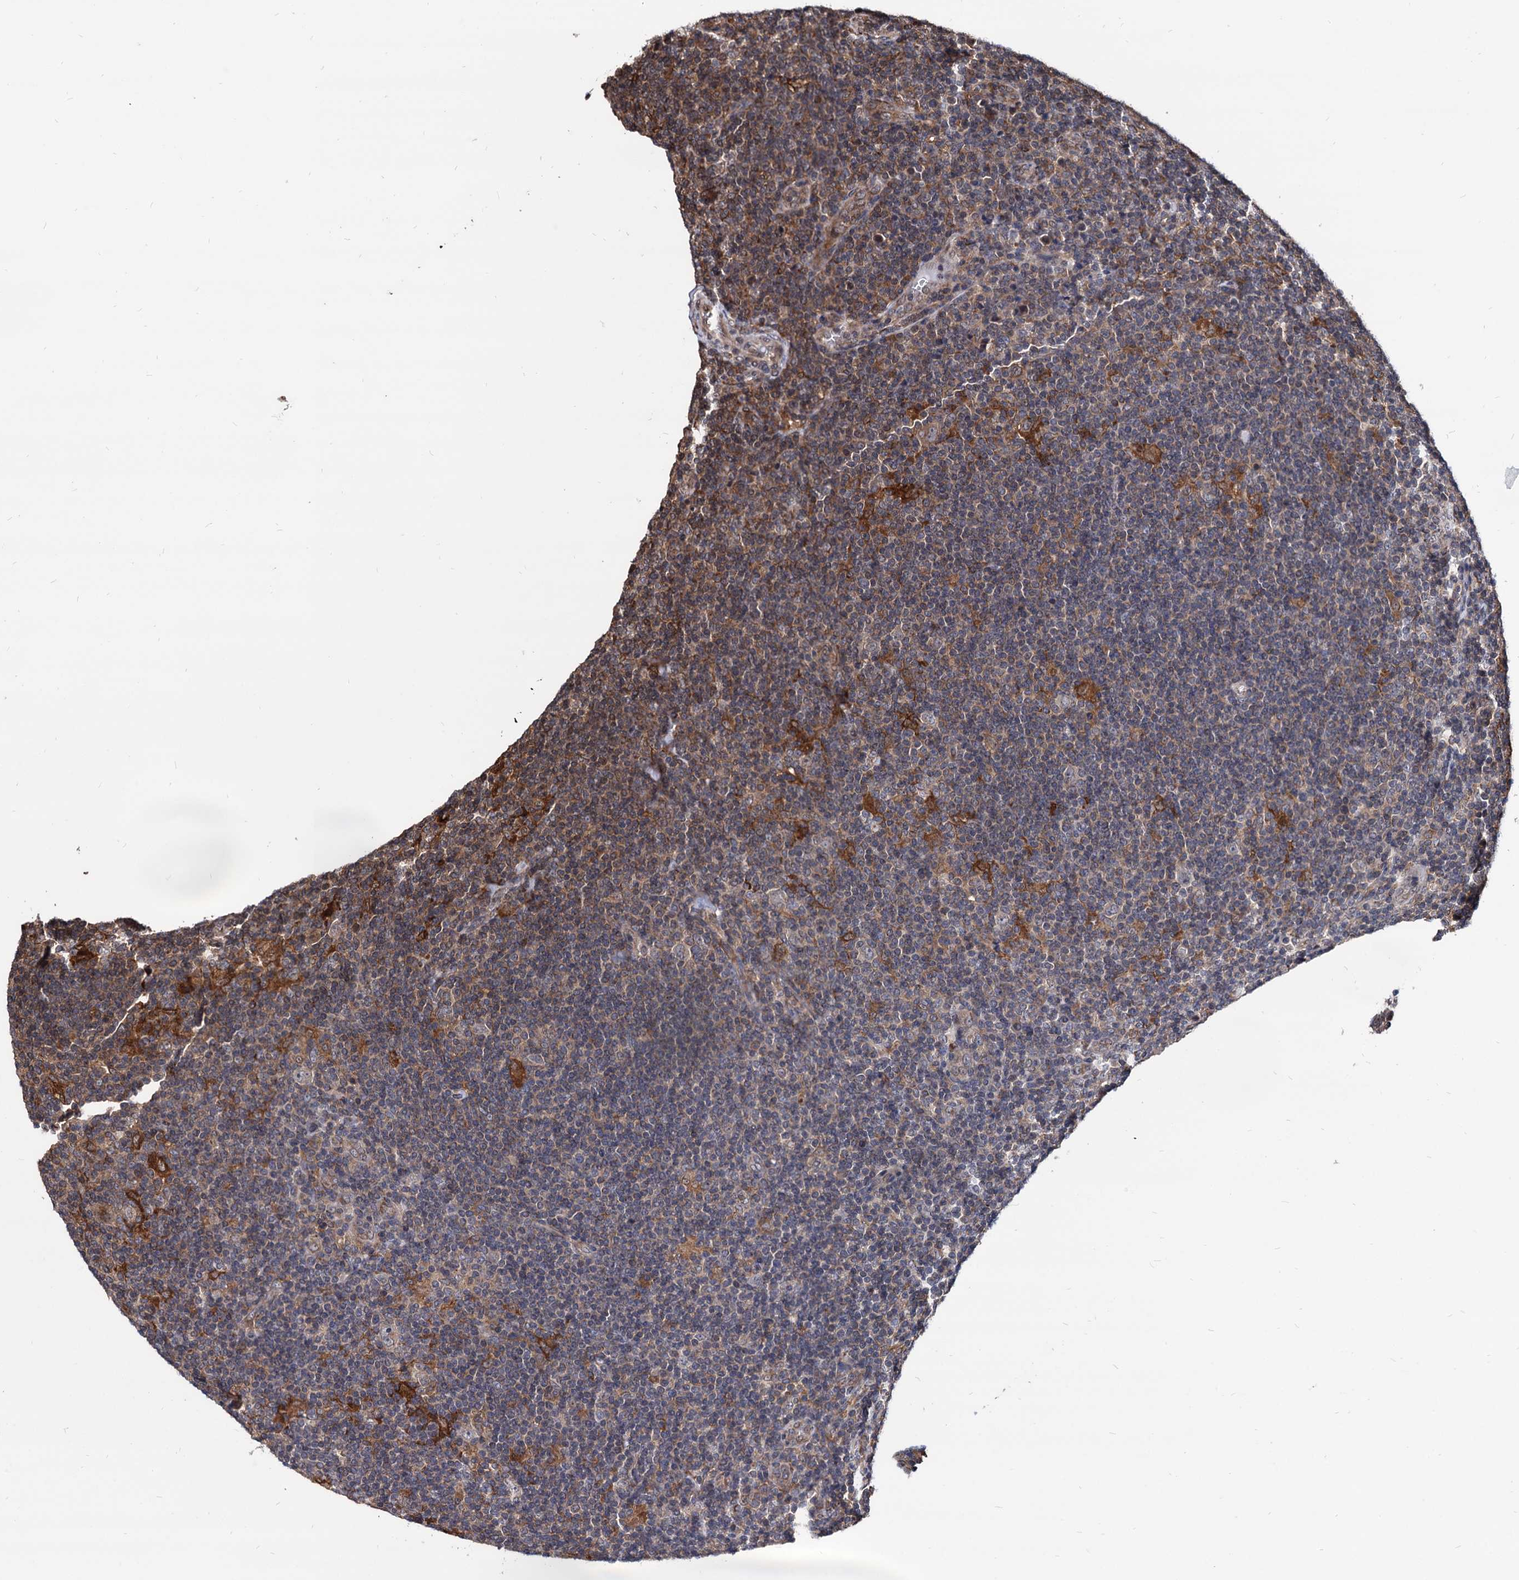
{"staining": {"intensity": "negative", "quantity": "none", "location": "none"}, "tissue": "lymphoma", "cell_type": "Tumor cells", "image_type": "cancer", "snomed": [{"axis": "morphology", "description": "Hodgkin's disease, NOS"}, {"axis": "topography", "description": "Lymph node"}], "caption": "Hodgkin's disease was stained to show a protein in brown. There is no significant positivity in tumor cells.", "gene": "ANKRD12", "patient": {"sex": "female", "age": 57}}